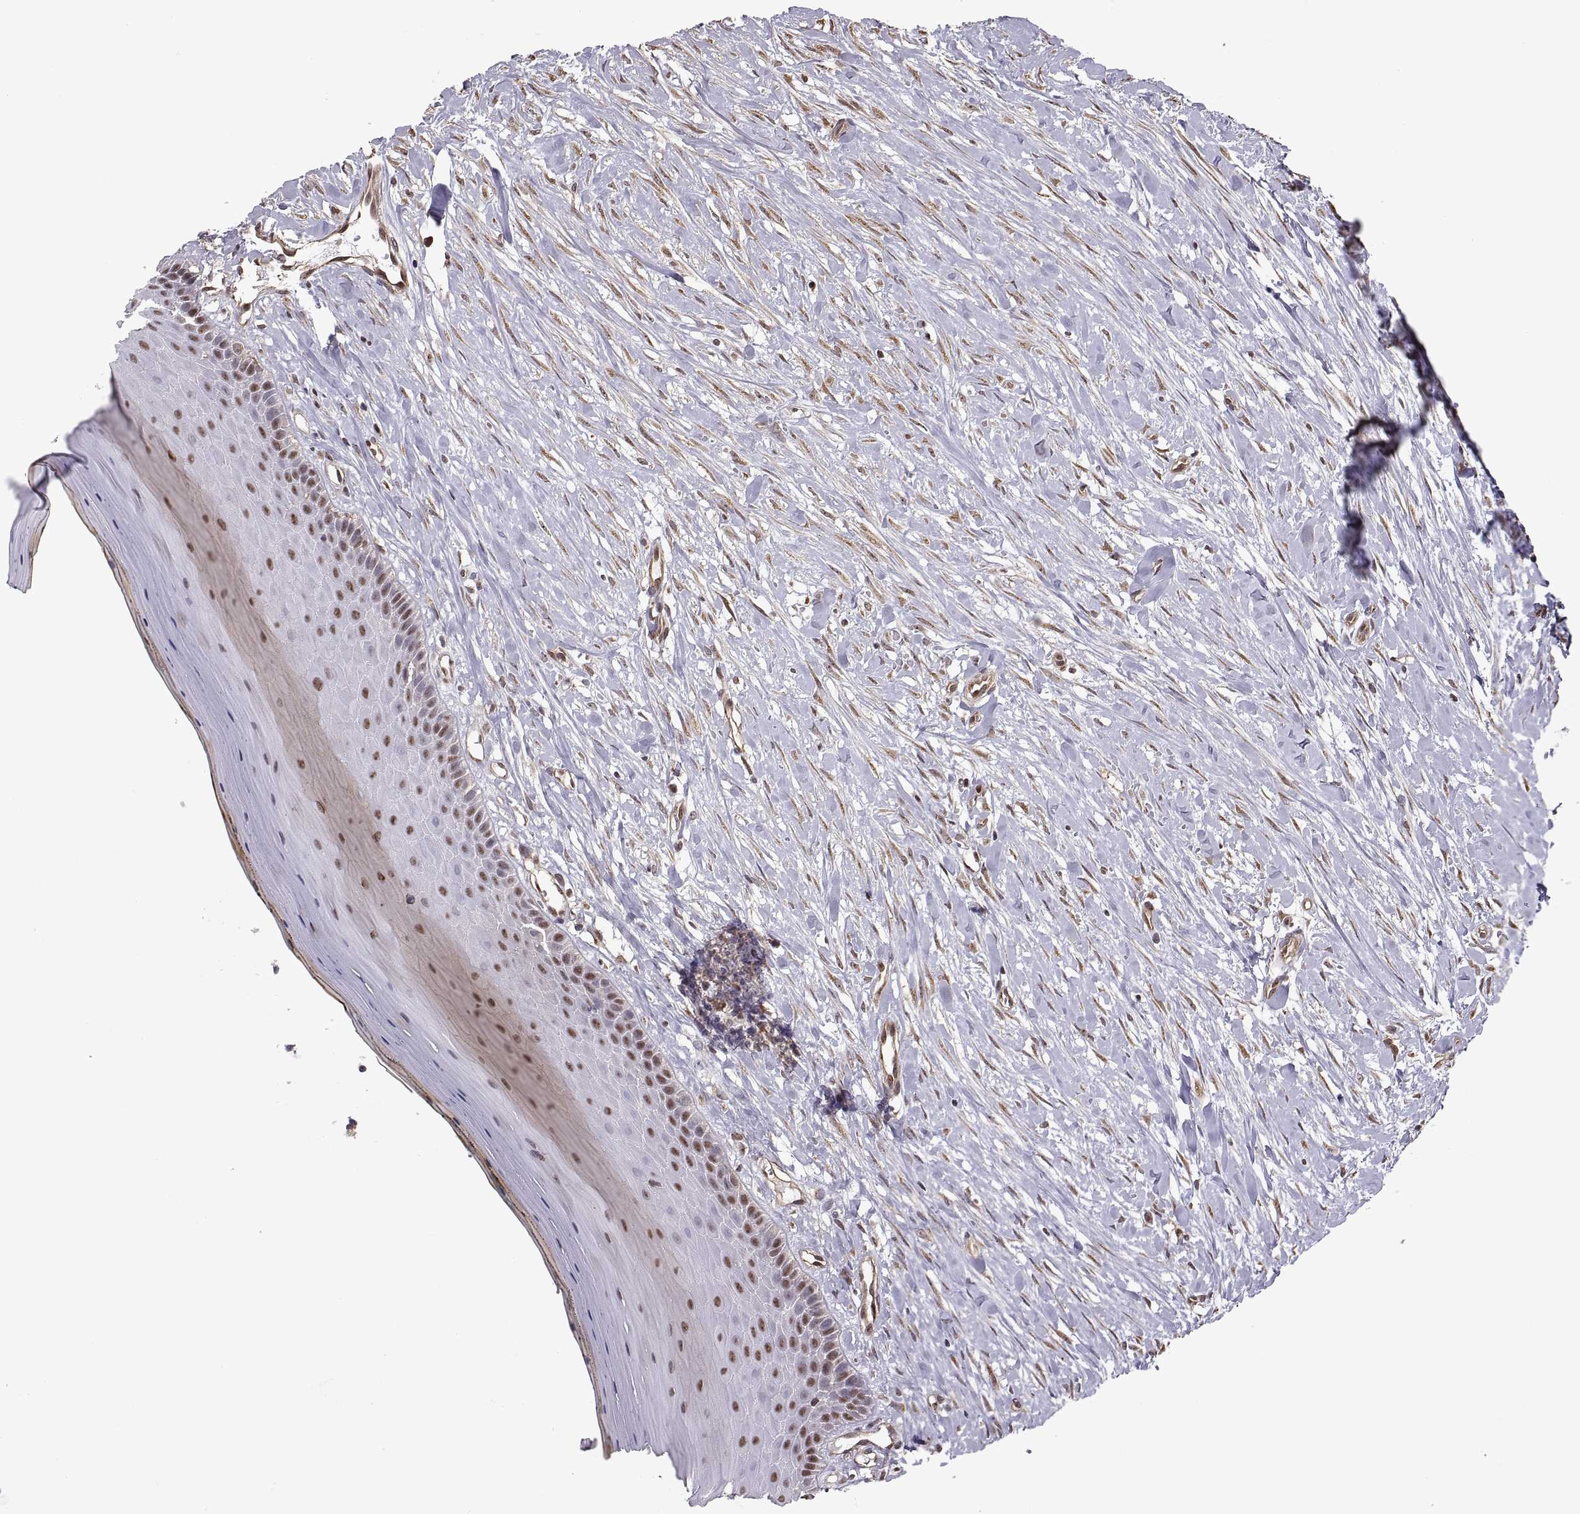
{"staining": {"intensity": "moderate", "quantity": ">75%", "location": "nuclear"}, "tissue": "oral mucosa", "cell_type": "Squamous epithelial cells", "image_type": "normal", "snomed": [{"axis": "morphology", "description": "Normal tissue, NOS"}, {"axis": "topography", "description": "Oral tissue"}], "caption": "An IHC image of unremarkable tissue is shown. Protein staining in brown shows moderate nuclear positivity in oral mucosa within squamous epithelial cells.", "gene": "ARRB1", "patient": {"sex": "female", "age": 43}}